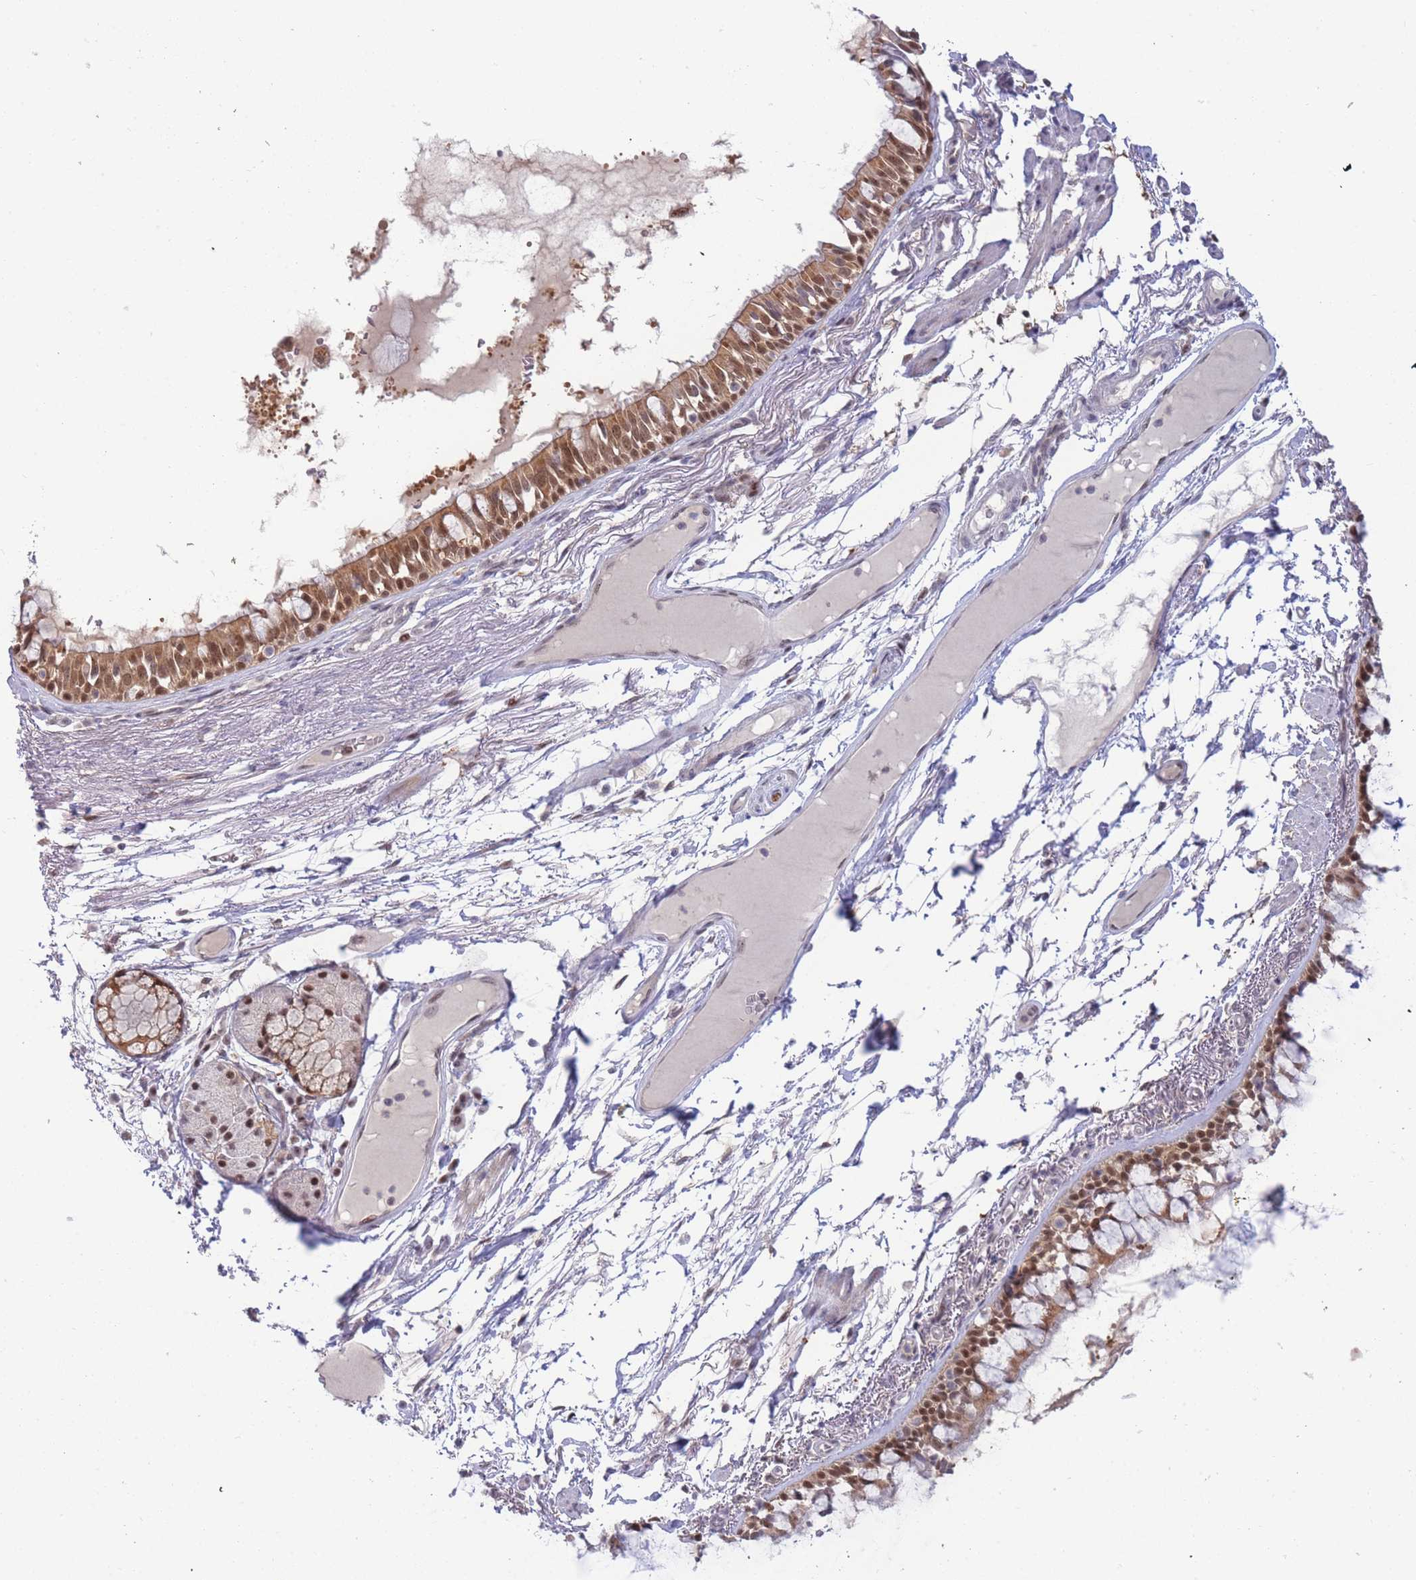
{"staining": {"intensity": "moderate", "quantity": ">75%", "location": "cytoplasmic/membranous,nuclear"}, "tissue": "bronchus", "cell_type": "Respiratory epithelial cells", "image_type": "normal", "snomed": [{"axis": "morphology", "description": "Normal tissue, NOS"}, {"axis": "topography", "description": "Bronchus"}], "caption": "A high-resolution image shows IHC staining of normal bronchus, which displays moderate cytoplasmic/membranous,nuclear staining in about >75% of respiratory epithelial cells.", "gene": "DEAF1", "patient": {"sex": "male", "age": 70}}